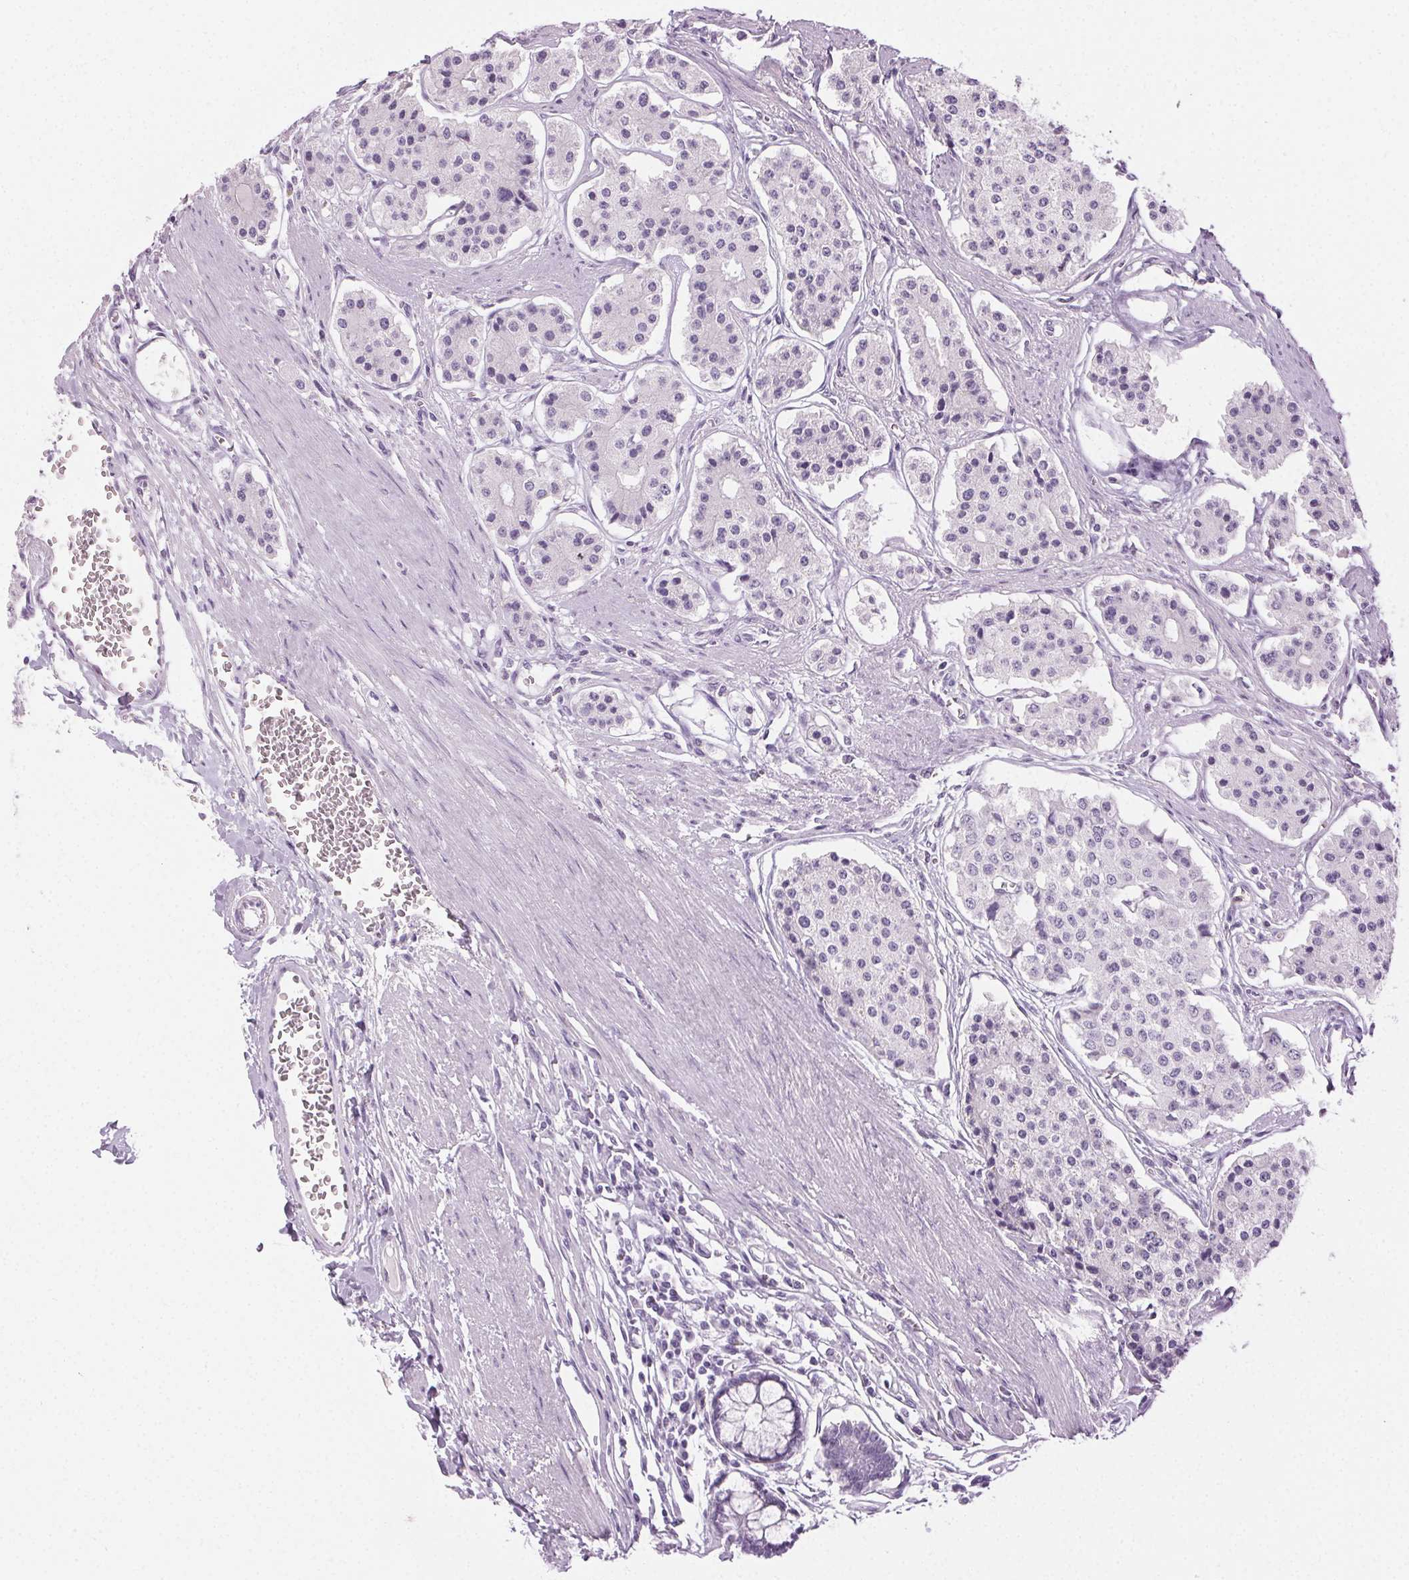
{"staining": {"intensity": "negative", "quantity": "none", "location": "none"}, "tissue": "carcinoid", "cell_type": "Tumor cells", "image_type": "cancer", "snomed": [{"axis": "morphology", "description": "Carcinoid, malignant, NOS"}, {"axis": "topography", "description": "Small intestine"}], "caption": "Immunohistochemistry (IHC) of carcinoid (malignant) reveals no positivity in tumor cells.", "gene": "MPO", "patient": {"sex": "female", "age": 65}}